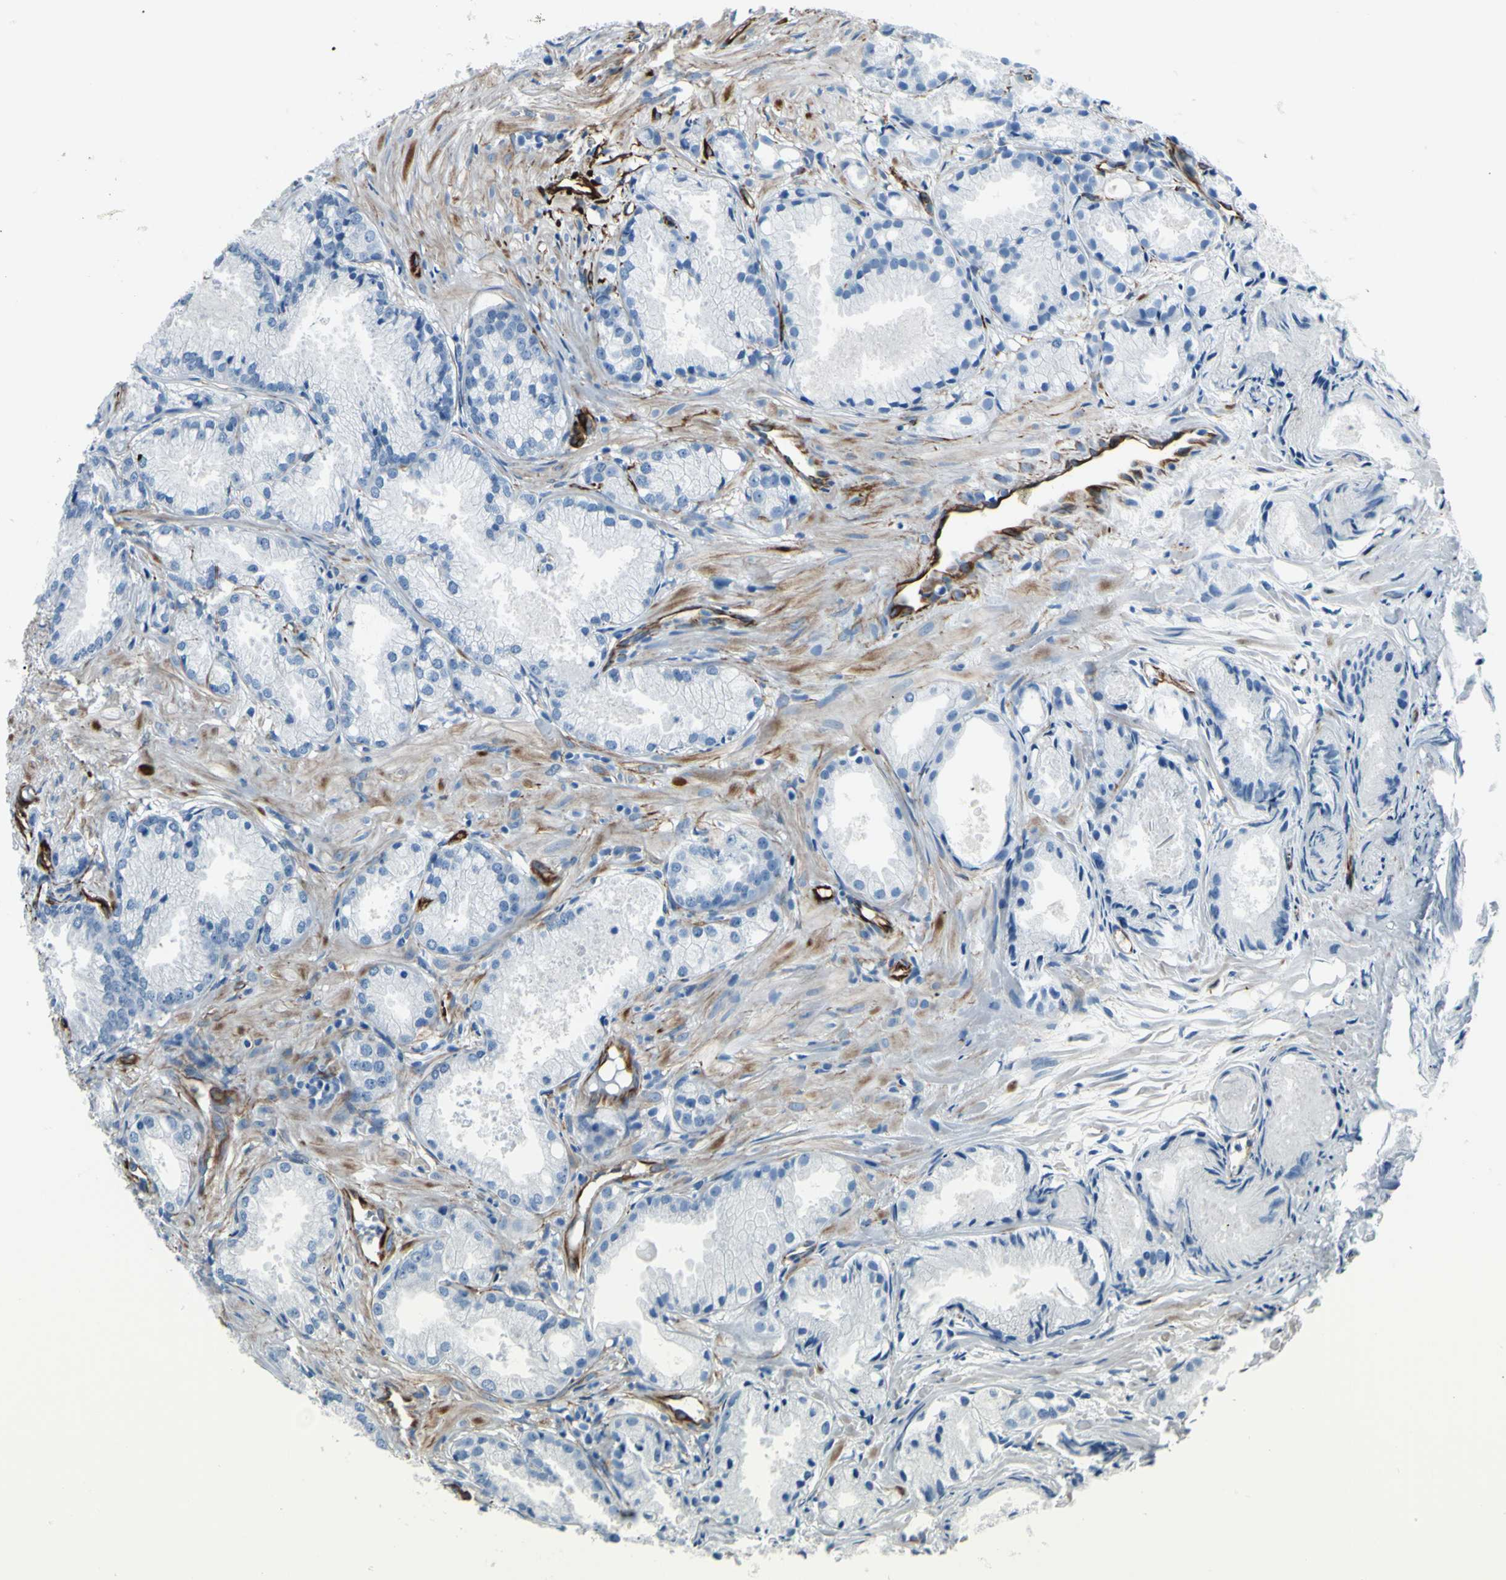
{"staining": {"intensity": "negative", "quantity": "none", "location": "none"}, "tissue": "prostate cancer", "cell_type": "Tumor cells", "image_type": "cancer", "snomed": [{"axis": "morphology", "description": "Adenocarcinoma, Low grade"}, {"axis": "topography", "description": "Prostate"}], "caption": "A high-resolution micrograph shows immunohistochemistry staining of prostate cancer, which exhibits no significant expression in tumor cells. (Brightfield microscopy of DAB (3,3'-diaminobenzidine) immunohistochemistry (IHC) at high magnification).", "gene": "PTH2R", "patient": {"sex": "male", "age": 72}}